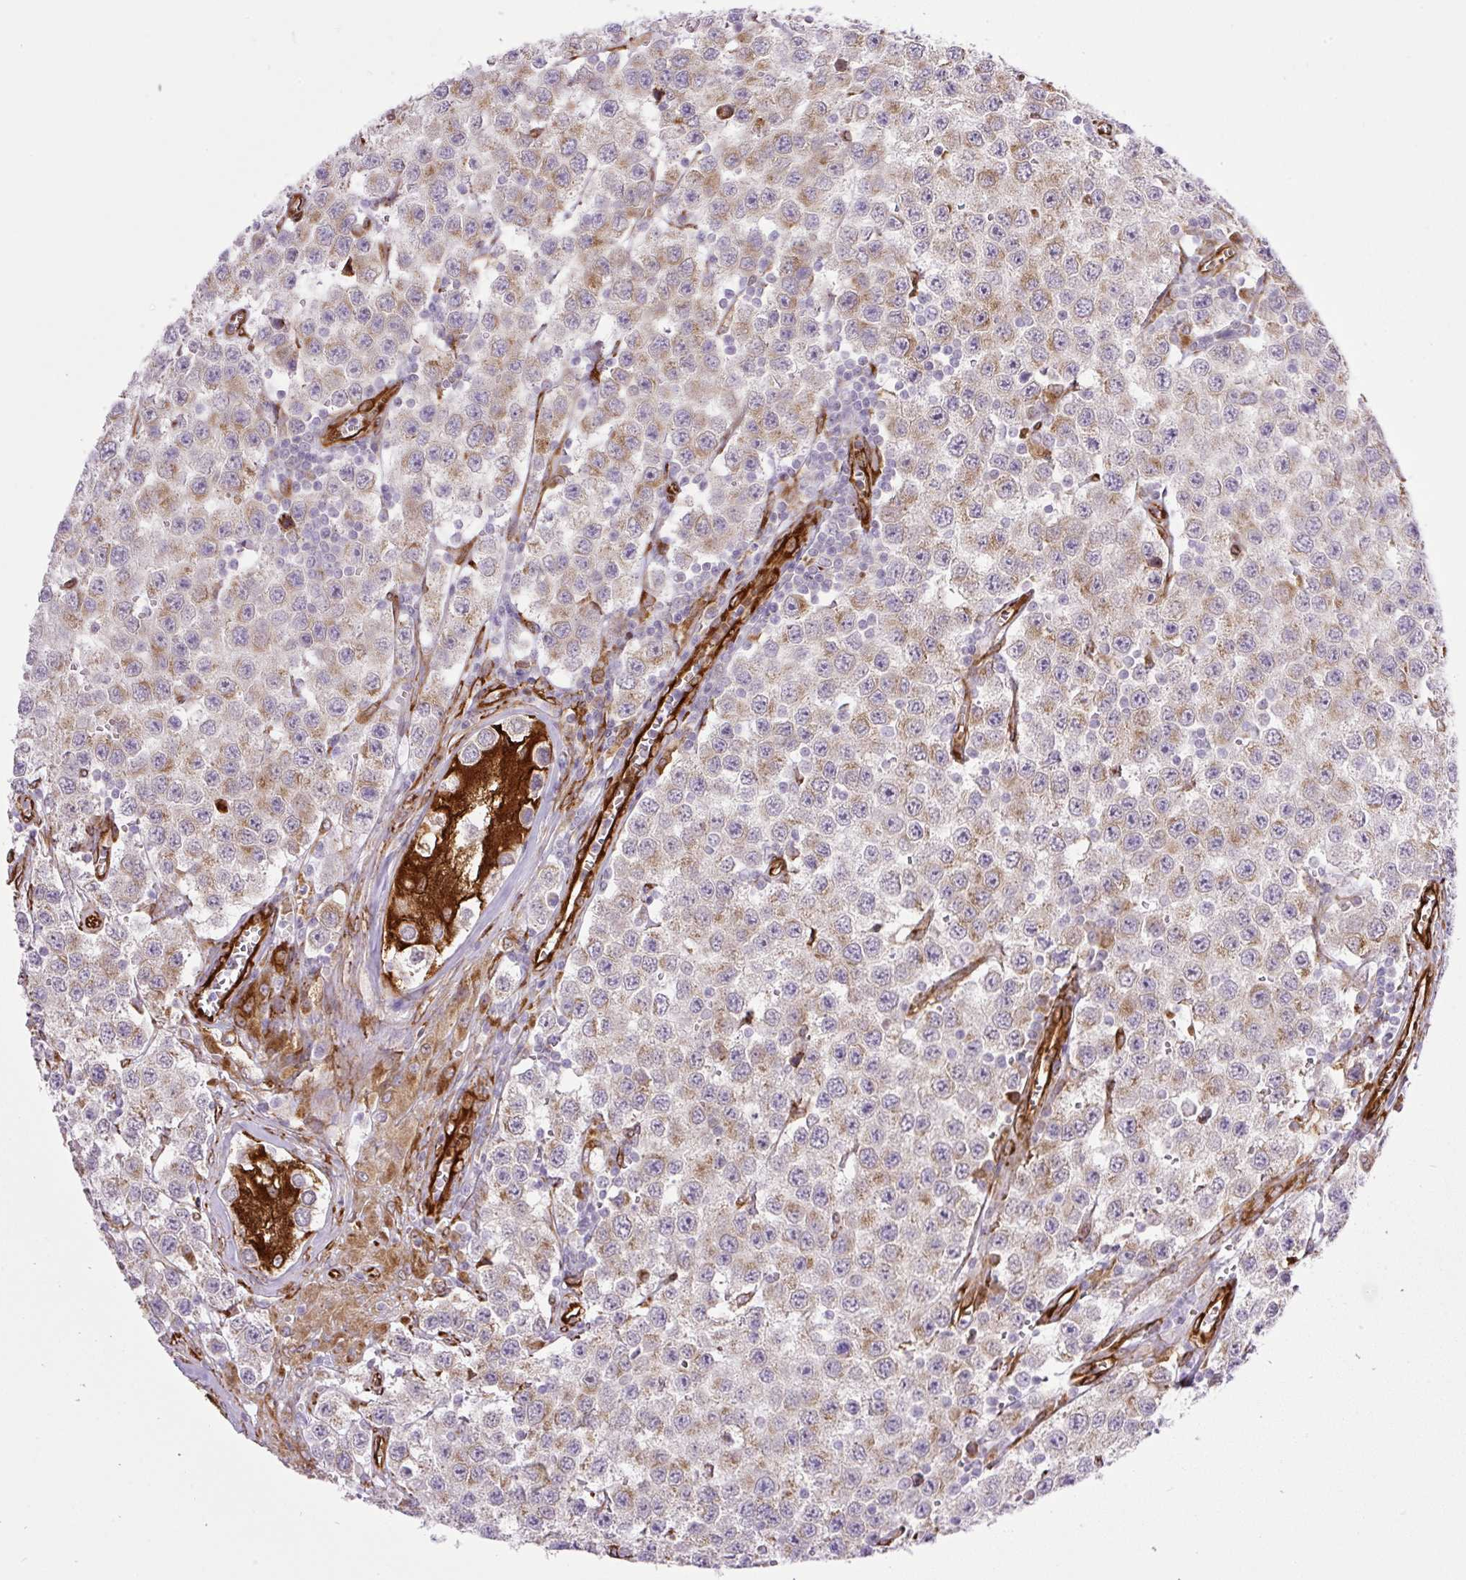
{"staining": {"intensity": "weak", "quantity": "25%-75%", "location": "cytoplasmic/membranous"}, "tissue": "testis cancer", "cell_type": "Tumor cells", "image_type": "cancer", "snomed": [{"axis": "morphology", "description": "Seminoma, NOS"}, {"axis": "topography", "description": "Testis"}], "caption": "There is low levels of weak cytoplasmic/membranous positivity in tumor cells of testis cancer, as demonstrated by immunohistochemical staining (brown color).", "gene": "RAB30", "patient": {"sex": "male", "age": 34}}